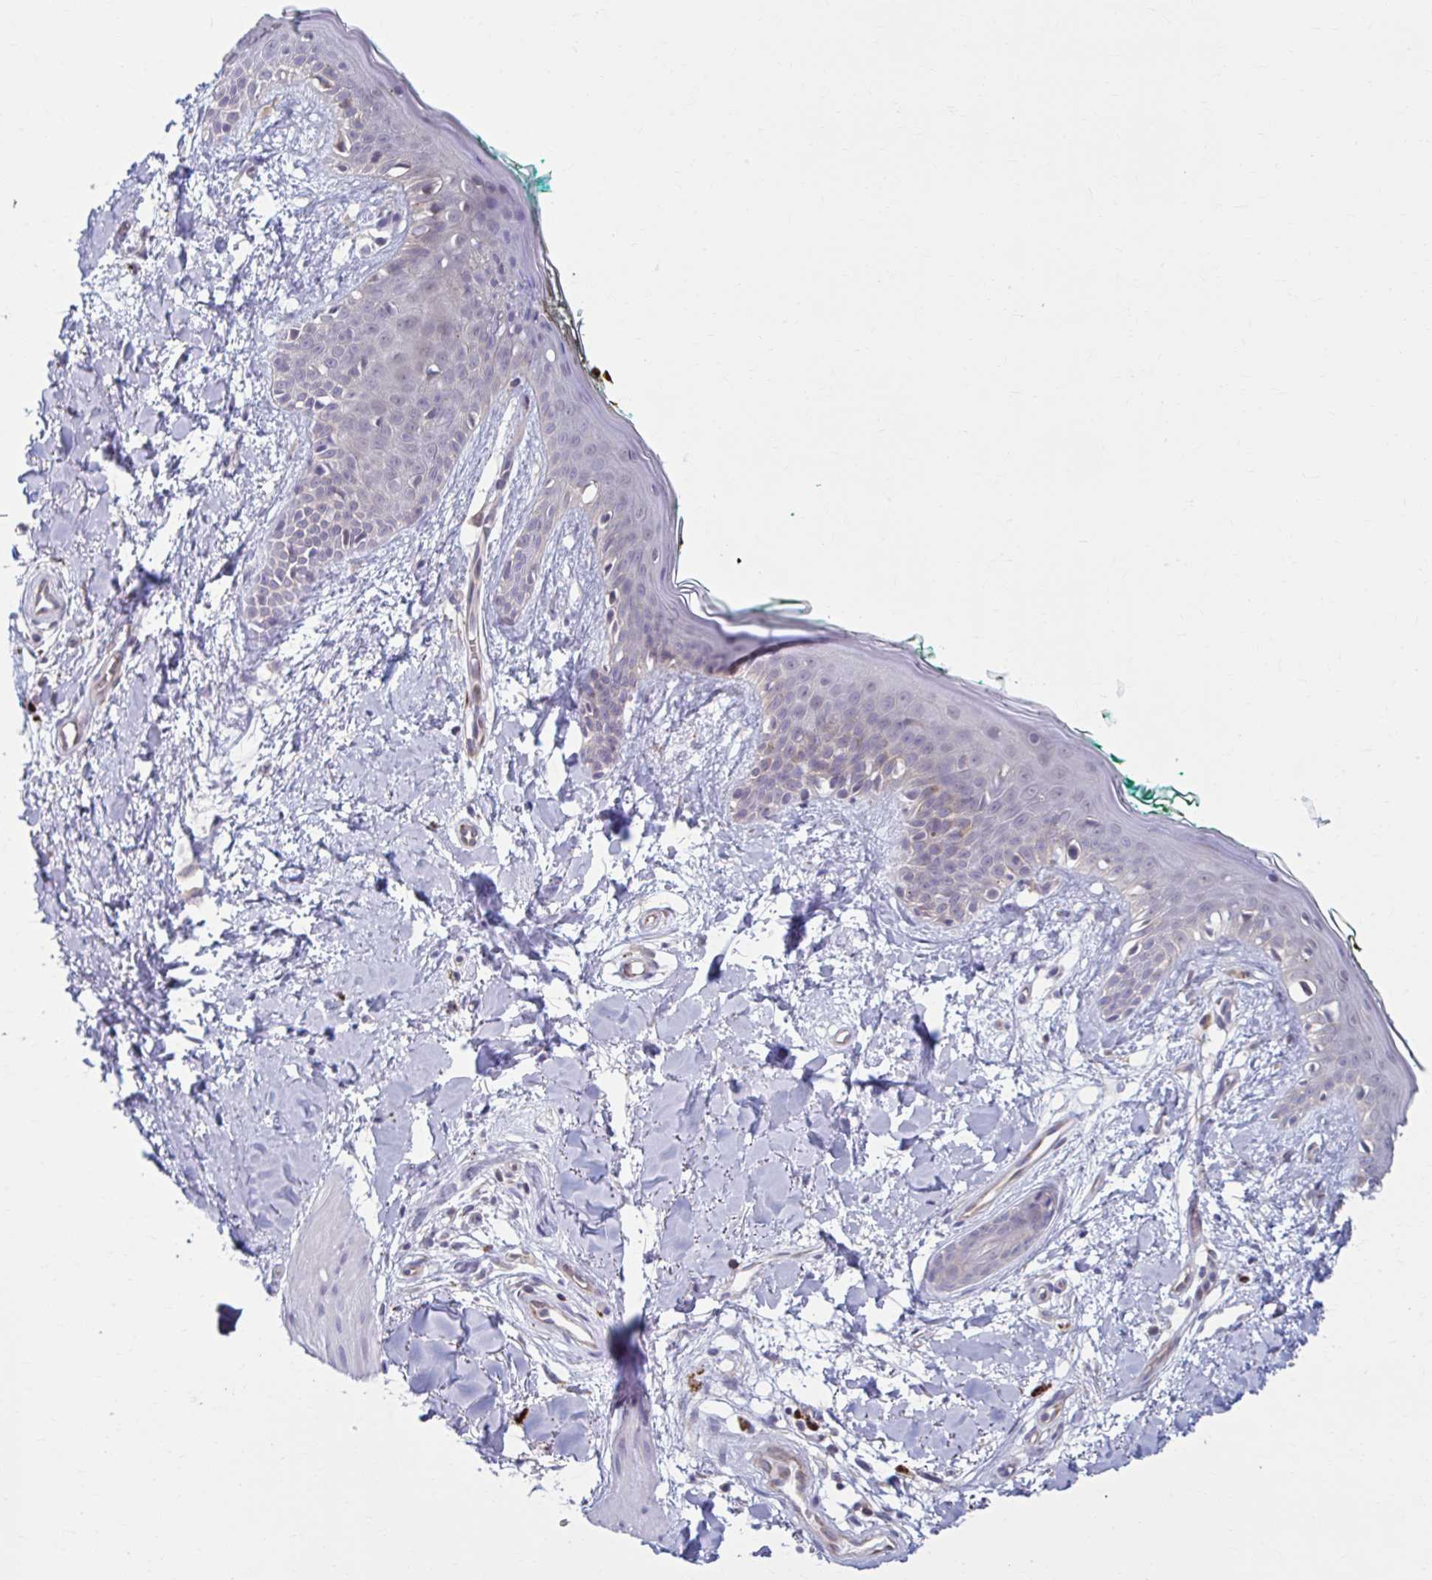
{"staining": {"intensity": "negative", "quantity": "none", "location": "none"}, "tissue": "skin", "cell_type": "Fibroblasts", "image_type": "normal", "snomed": [{"axis": "morphology", "description": "Normal tissue, NOS"}, {"axis": "topography", "description": "Skin"}], "caption": "Skin was stained to show a protein in brown. There is no significant positivity in fibroblasts.", "gene": "ADAT3", "patient": {"sex": "female", "age": 34}}